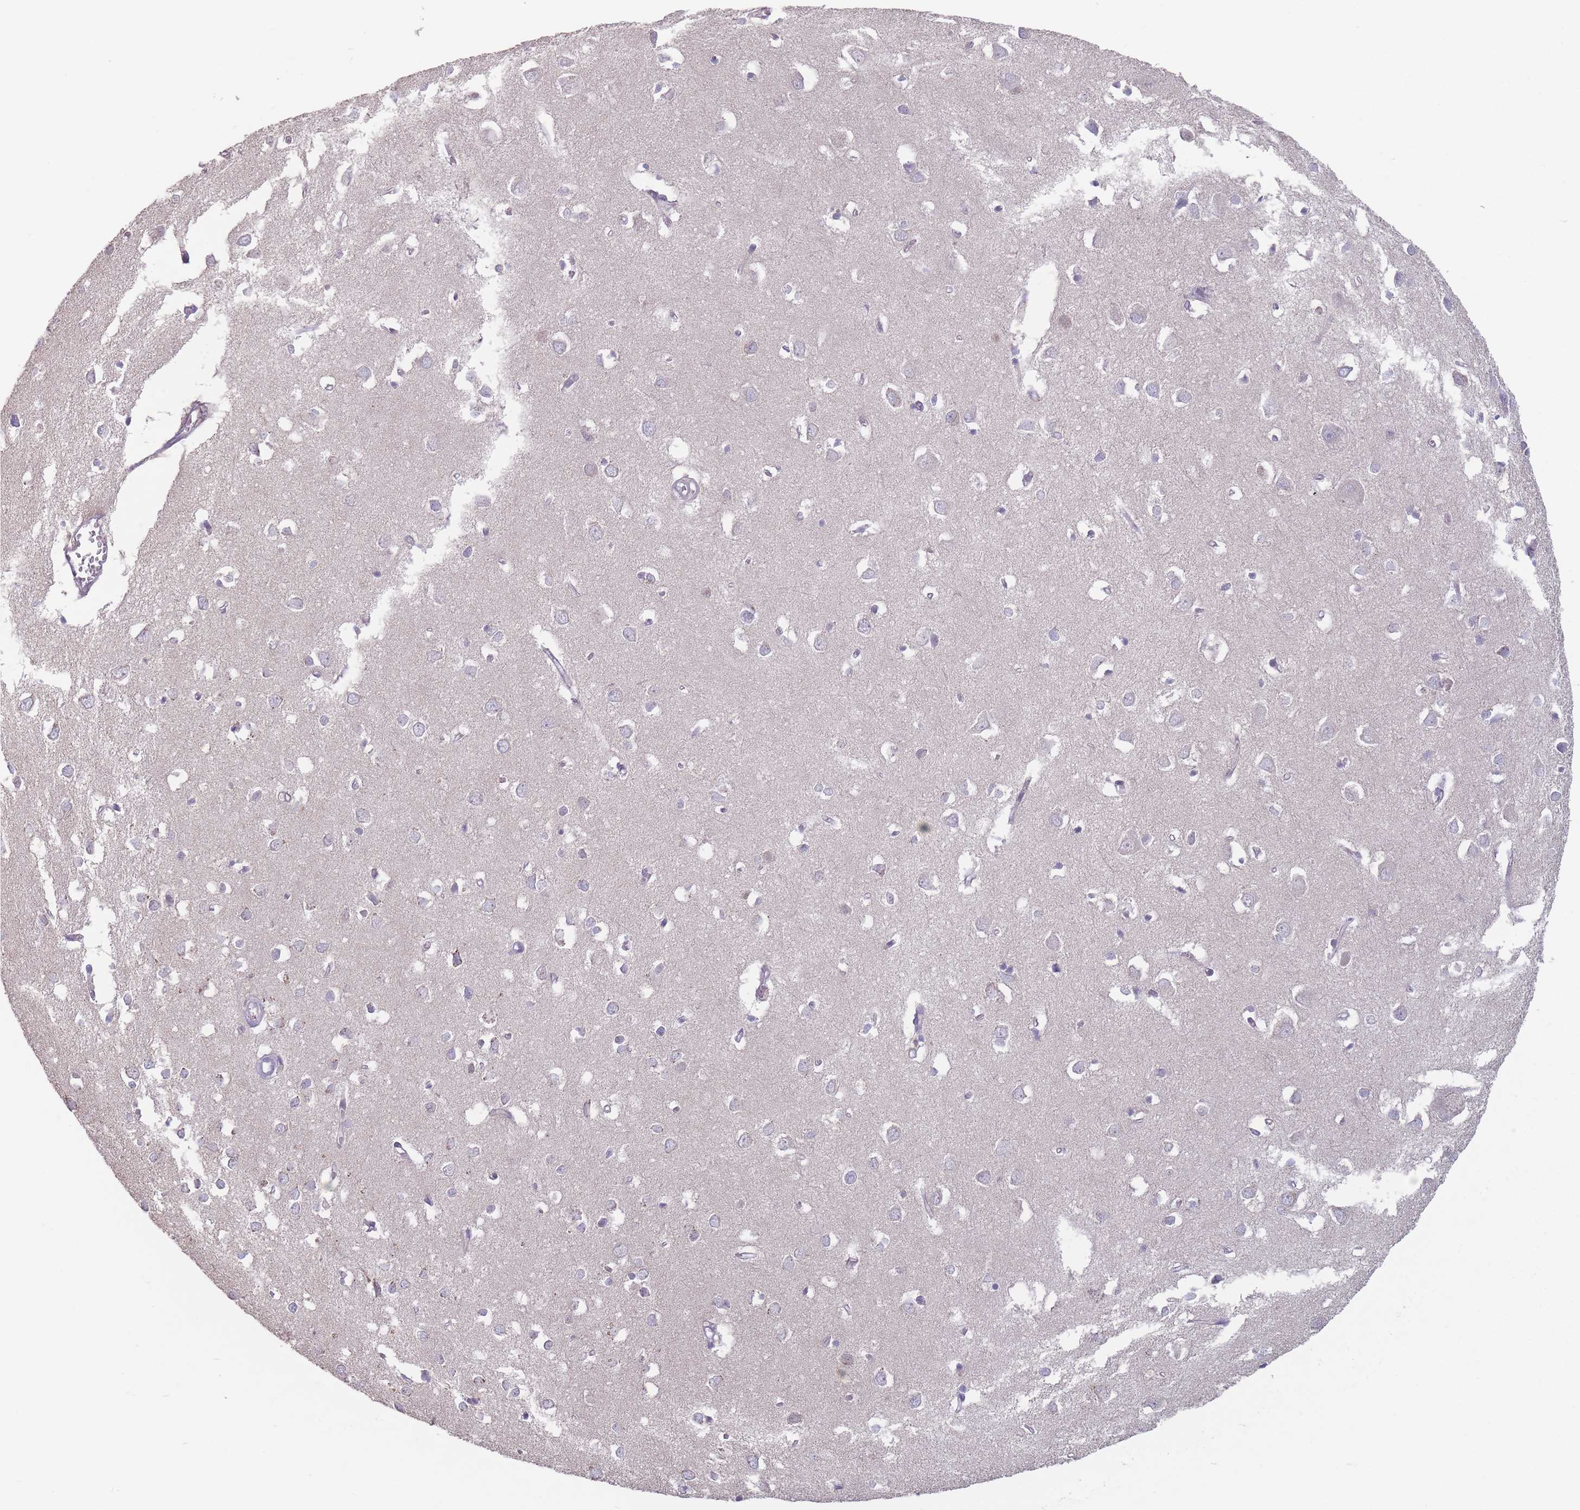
{"staining": {"intensity": "negative", "quantity": "none", "location": "none"}, "tissue": "cerebral cortex", "cell_type": "Endothelial cells", "image_type": "normal", "snomed": [{"axis": "morphology", "description": "Normal tissue, NOS"}, {"axis": "topography", "description": "Cerebral cortex"}], "caption": "An immunohistochemistry (IHC) histopathology image of unremarkable cerebral cortex is shown. There is no staining in endothelial cells of cerebral cortex. (Brightfield microscopy of DAB (3,3'-diaminobenzidine) immunohistochemistry (IHC) at high magnification).", "gene": "AKAIN1", "patient": {"sex": "female", "age": 64}}